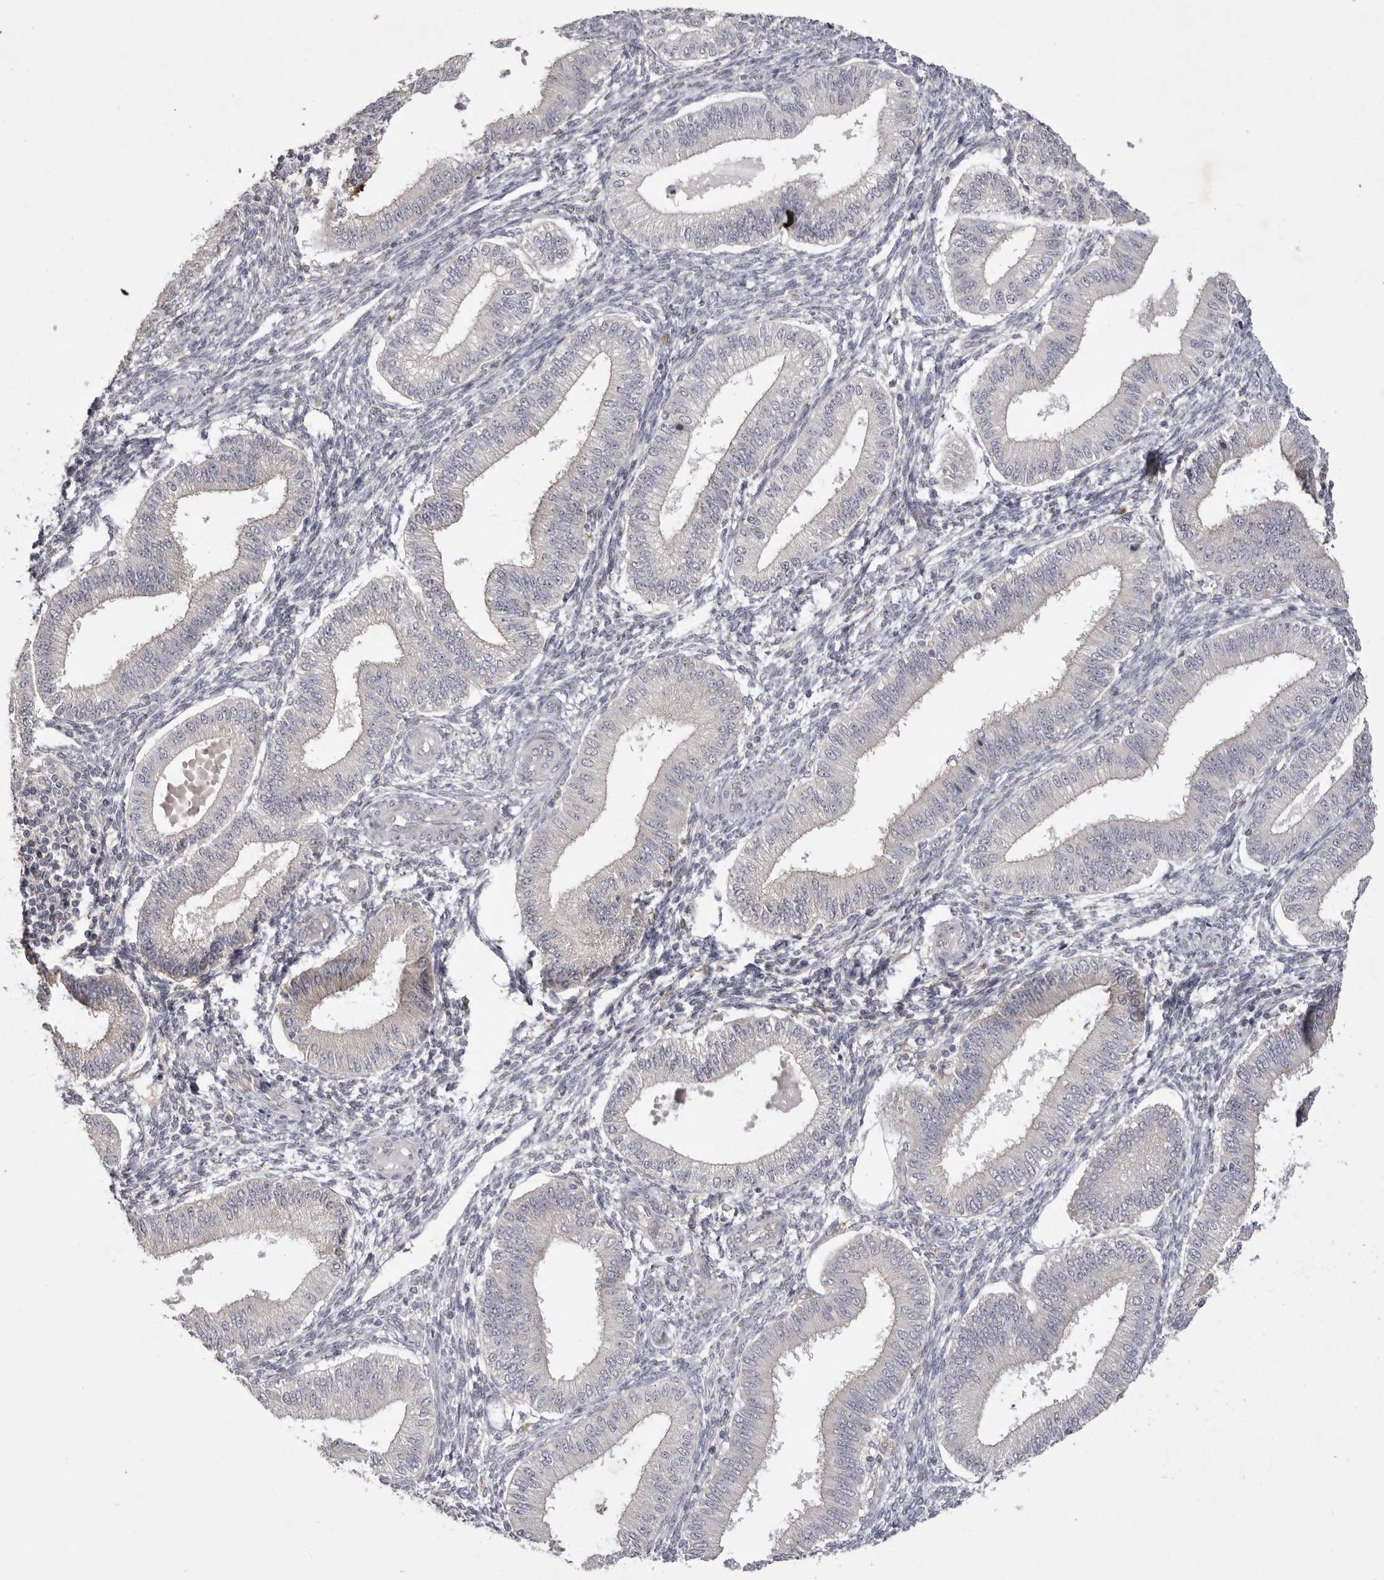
{"staining": {"intensity": "negative", "quantity": "none", "location": "none"}, "tissue": "endometrium", "cell_type": "Cells in endometrial stroma", "image_type": "normal", "snomed": [{"axis": "morphology", "description": "Normal tissue, NOS"}, {"axis": "topography", "description": "Endometrium"}], "caption": "High power microscopy micrograph of an immunohistochemistry (IHC) photomicrograph of normal endometrium, revealing no significant staining in cells in endometrial stroma.", "gene": "GPR84", "patient": {"sex": "female", "age": 39}}